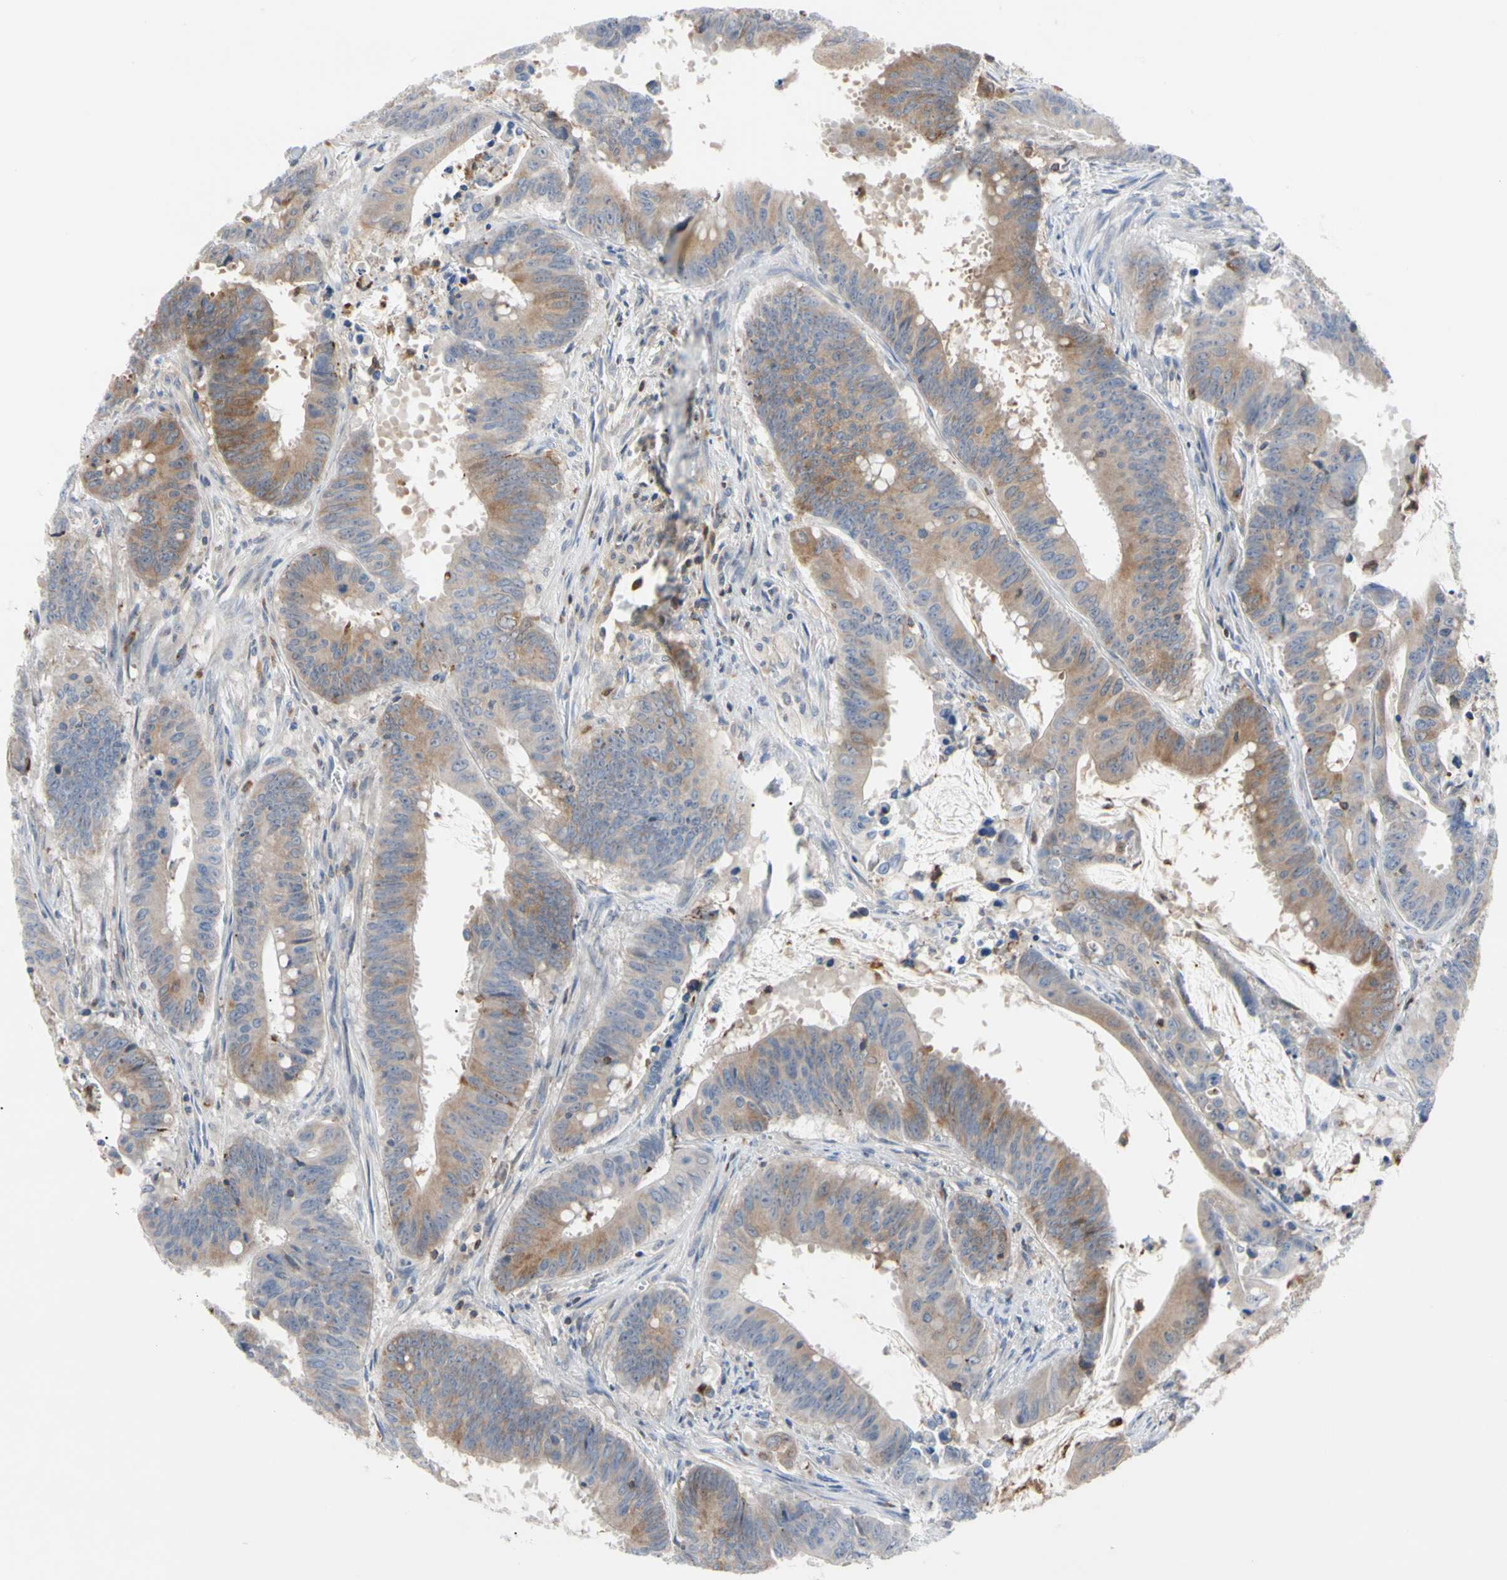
{"staining": {"intensity": "moderate", "quantity": "25%-75%", "location": "cytoplasmic/membranous"}, "tissue": "colorectal cancer", "cell_type": "Tumor cells", "image_type": "cancer", "snomed": [{"axis": "morphology", "description": "Adenocarcinoma, NOS"}, {"axis": "topography", "description": "Colon"}], "caption": "DAB (3,3'-diaminobenzidine) immunohistochemical staining of human colorectal cancer displays moderate cytoplasmic/membranous protein expression in about 25%-75% of tumor cells.", "gene": "MCL1", "patient": {"sex": "male", "age": 45}}